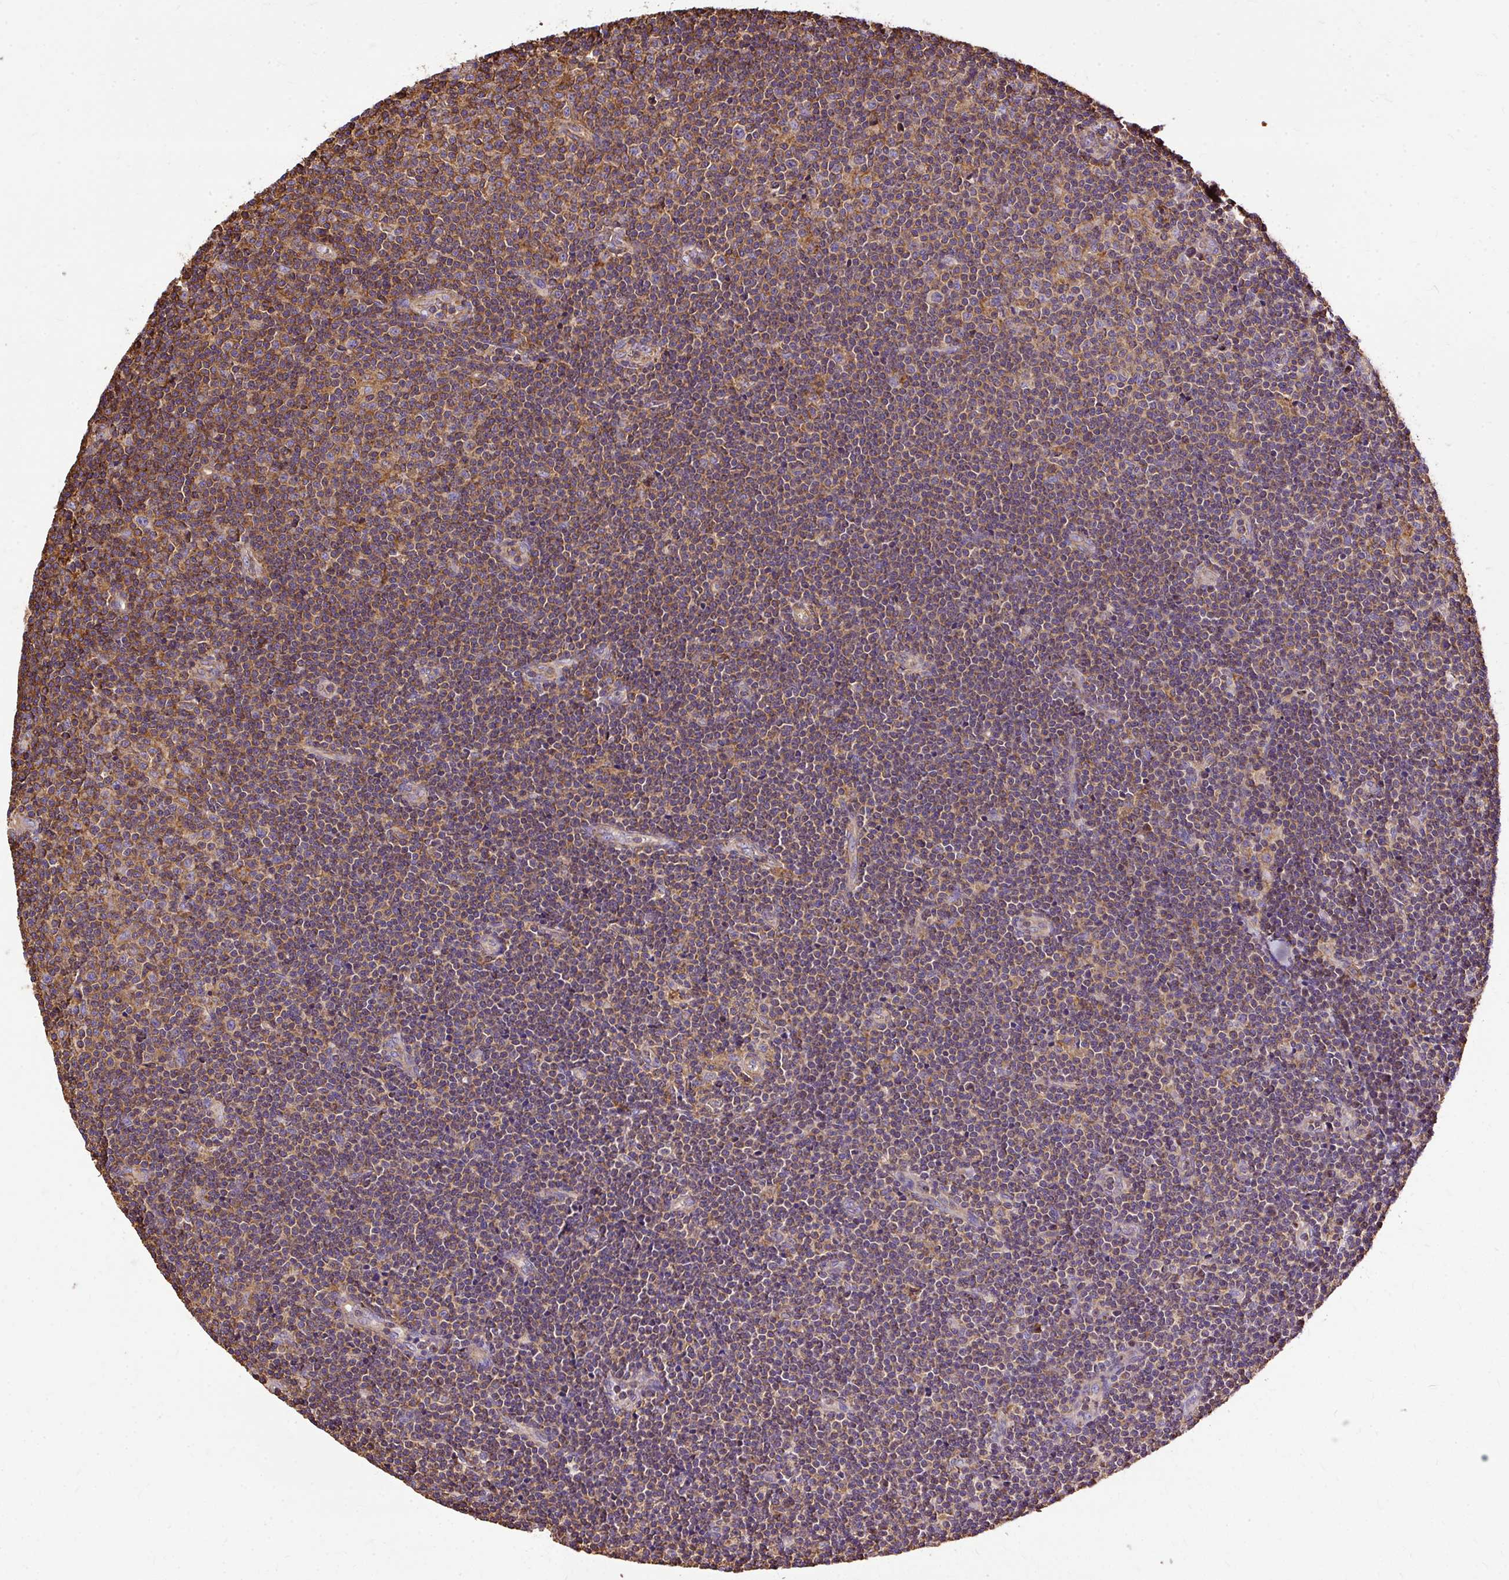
{"staining": {"intensity": "weak", "quantity": ">75%", "location": "cytoplasmic/membranous"}, "tissue": "lymphoma", "cell_type": "Tumor cells", "image_type": "cancer", "snomed": [{"axis": "morphology", "description": "Malignant lymphoma, non-Hodgkin's type, Low grade"}, {"axis": "topography", "description": "Lymph node"}], "caption": "Lymphoma tissue exhibits weak cytoplasmic/membranous expression in approximately >75% of tumor cells", "gene": "KLHL11", "patient": {"sex": "male", "age": 48}}